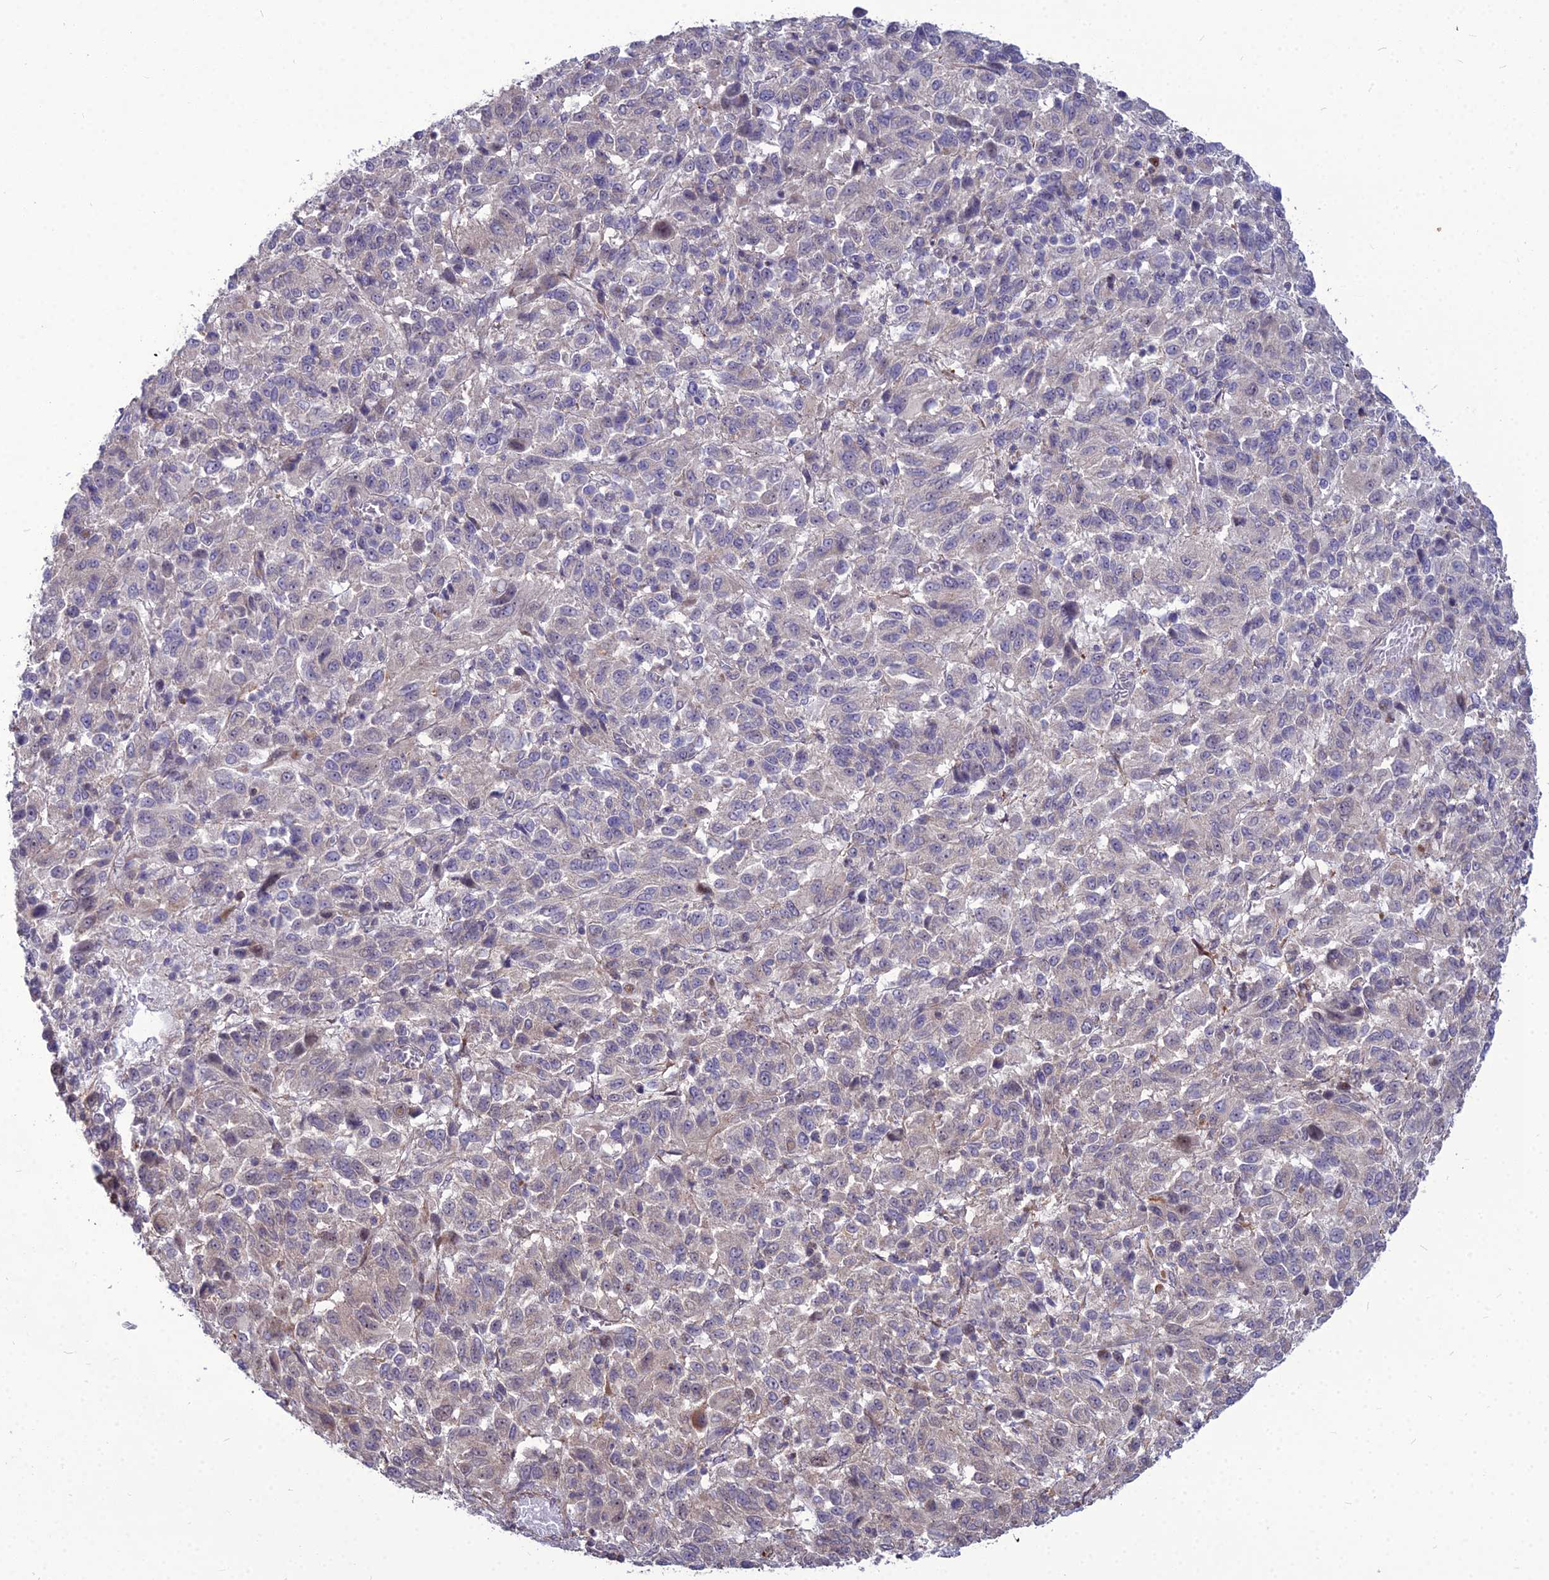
{"staining": {"intensity": "negative", "quantity": "none", "location": "none"}, "tissue": "melanoma", "cell_type": "Tumor cells", "image_type": "cancer", "snomed": [{"axis": "morphology", "description": "Malignant melanoma, Metastatic site"}, {"axis": "topography", "description": "Lung"}], "caption": "An IHC histopathology image of melanoma is shown. There is no staining in tumor cells of melanoma.", "gene": "TSPYL2", "patient": {"sex": "male", "age": 64}}